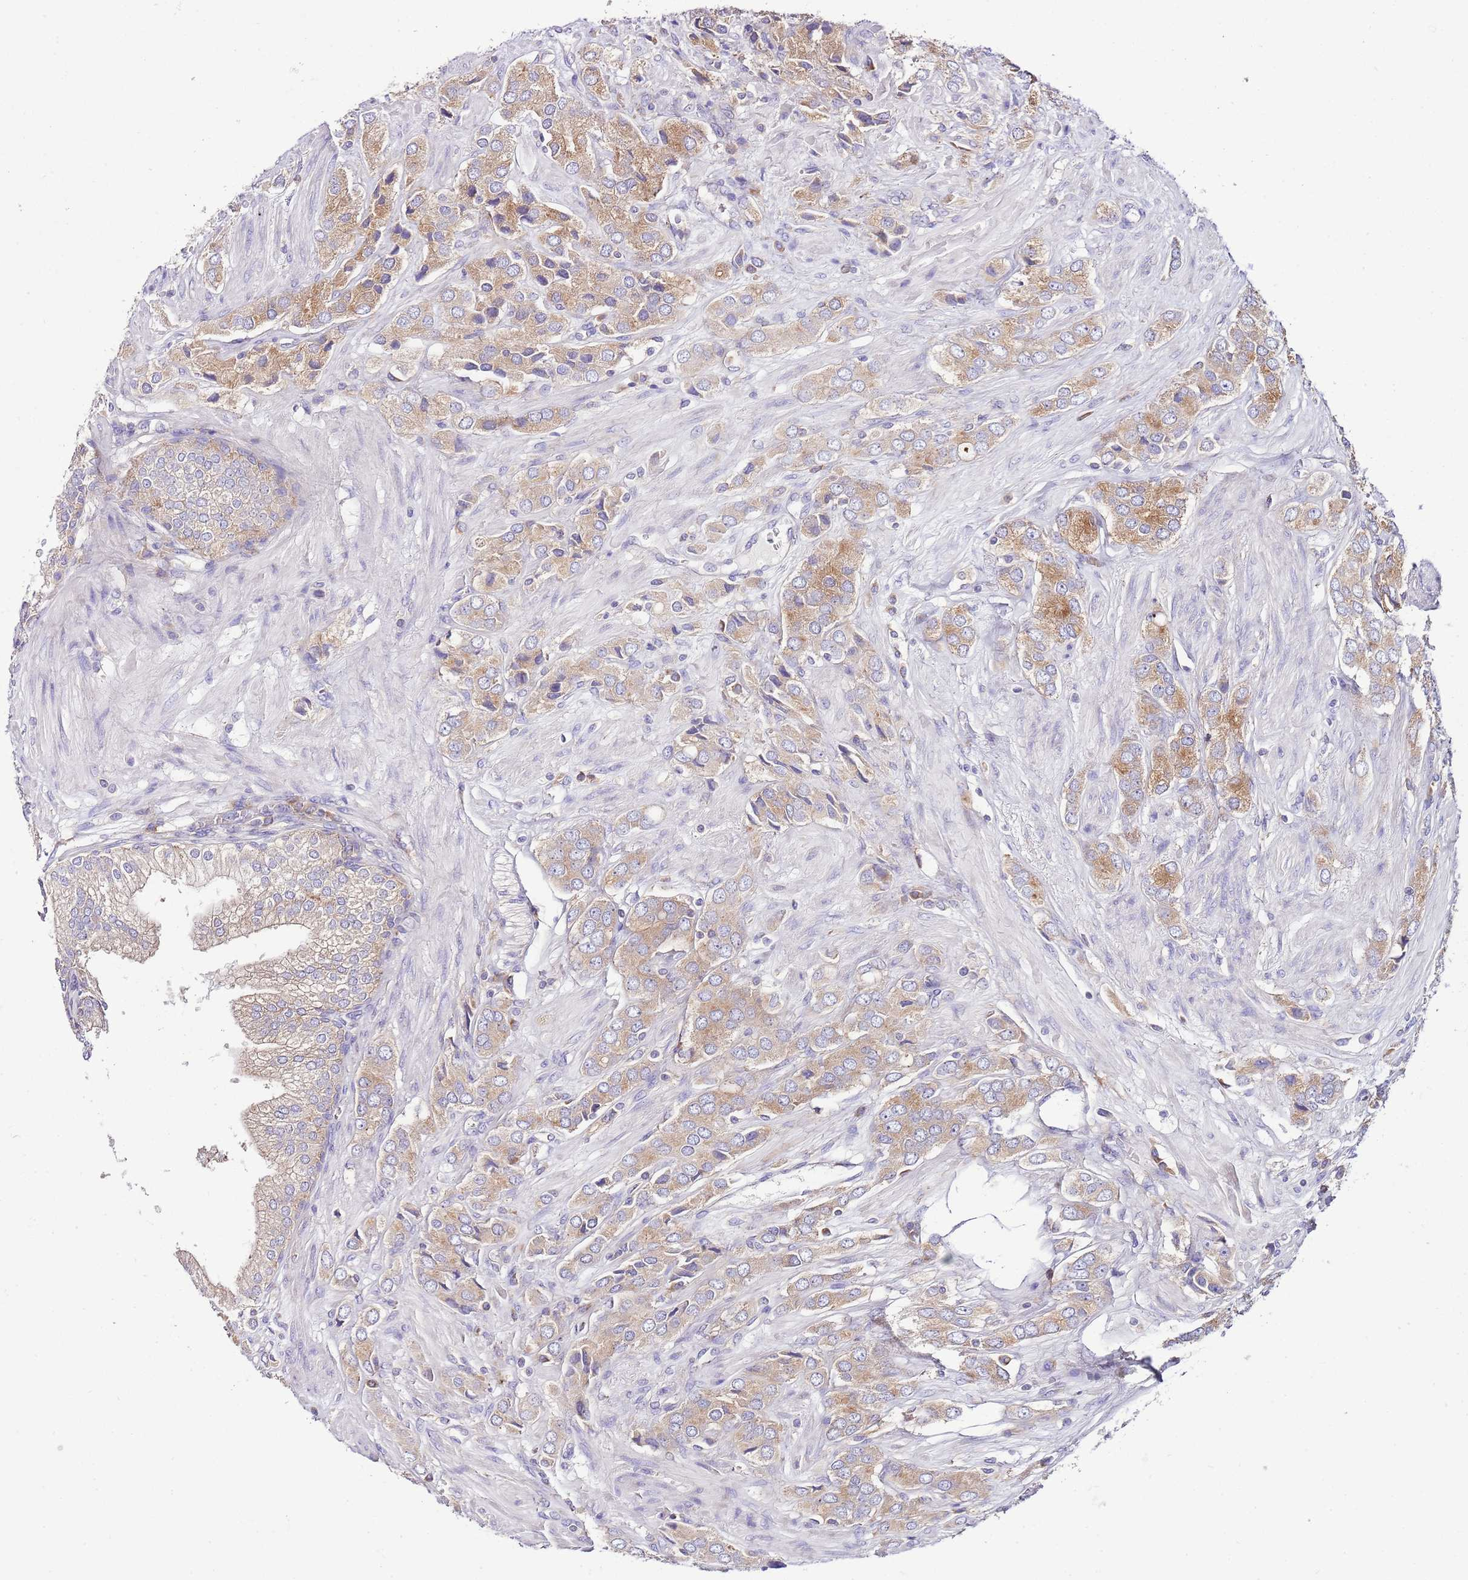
{"staining": {"intensity": "moderate", "quantity": ">75%", "location": "cytoplasmic/membranous"}, "tissue": "prostate cancer", "cell_type": "Tumor cells", "image_type": "cancer", "snomed": [{"axis": "morphology", "description": "Adenocarcinoma, High grade"}, {"axis": "topography", "description": "Prostate and seminal vesicle, NOS"}], "caption": "Immunohistochemistry (IHC) photomicrograph of neoplastic tissue: human adenocarcinoma (high-grade) (prostate) stained using immunohistochemistry (IHC) exhibits medium levels of moderate protein expression localized specifically in the cytoplasmic/membranous of tumor cells, appearing as a cytoplasmic/membranous brown color.", "gene": "RPS10", "patient": {"sex": "male", "age": 64}}